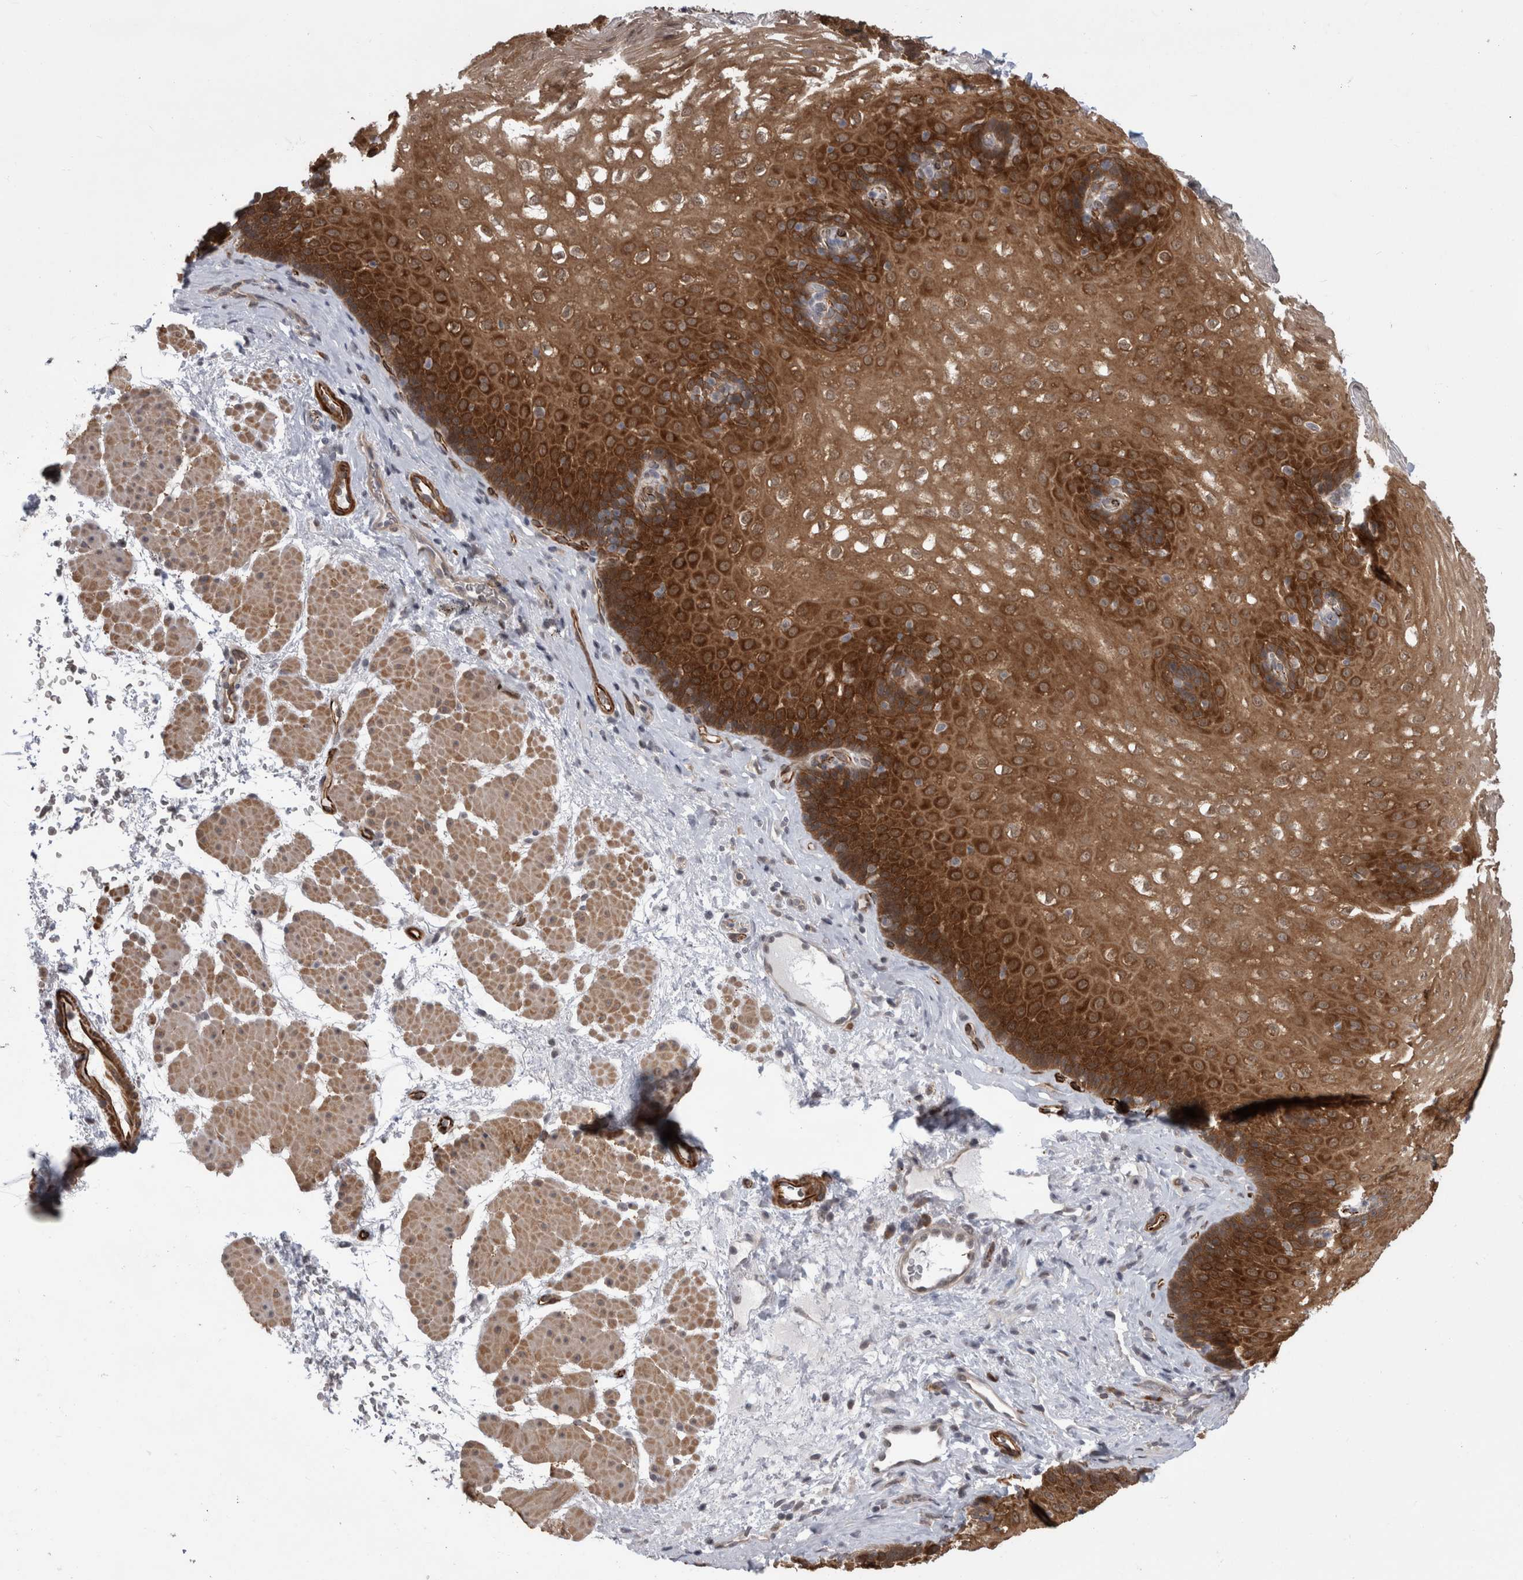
{"staining": {"intensity": "strong", "quantity": "25%-75%", "location": "cytoplasmic/membranous"}, "tissue": "esophagus", "cell_type": "Squamous epithelial cells", "image_type": "normal", "snomed": [{"axis": "morphology", "description": "Normal tissue, NOS"}, {"axis": "topography", "description": "Esophagus"}], "caption": "An IHC image of normal tissue is shown. Protein staining in brown shows strong cytoplasmic/membranous positivity in esophagus within squamous epithelial cells. Immunohistochemistry (ihc) stains the protein of interest in brown and the nuclei are stained blue.", "gene": "FAM83H", "patient": {"sex": "female", "age": 66}}